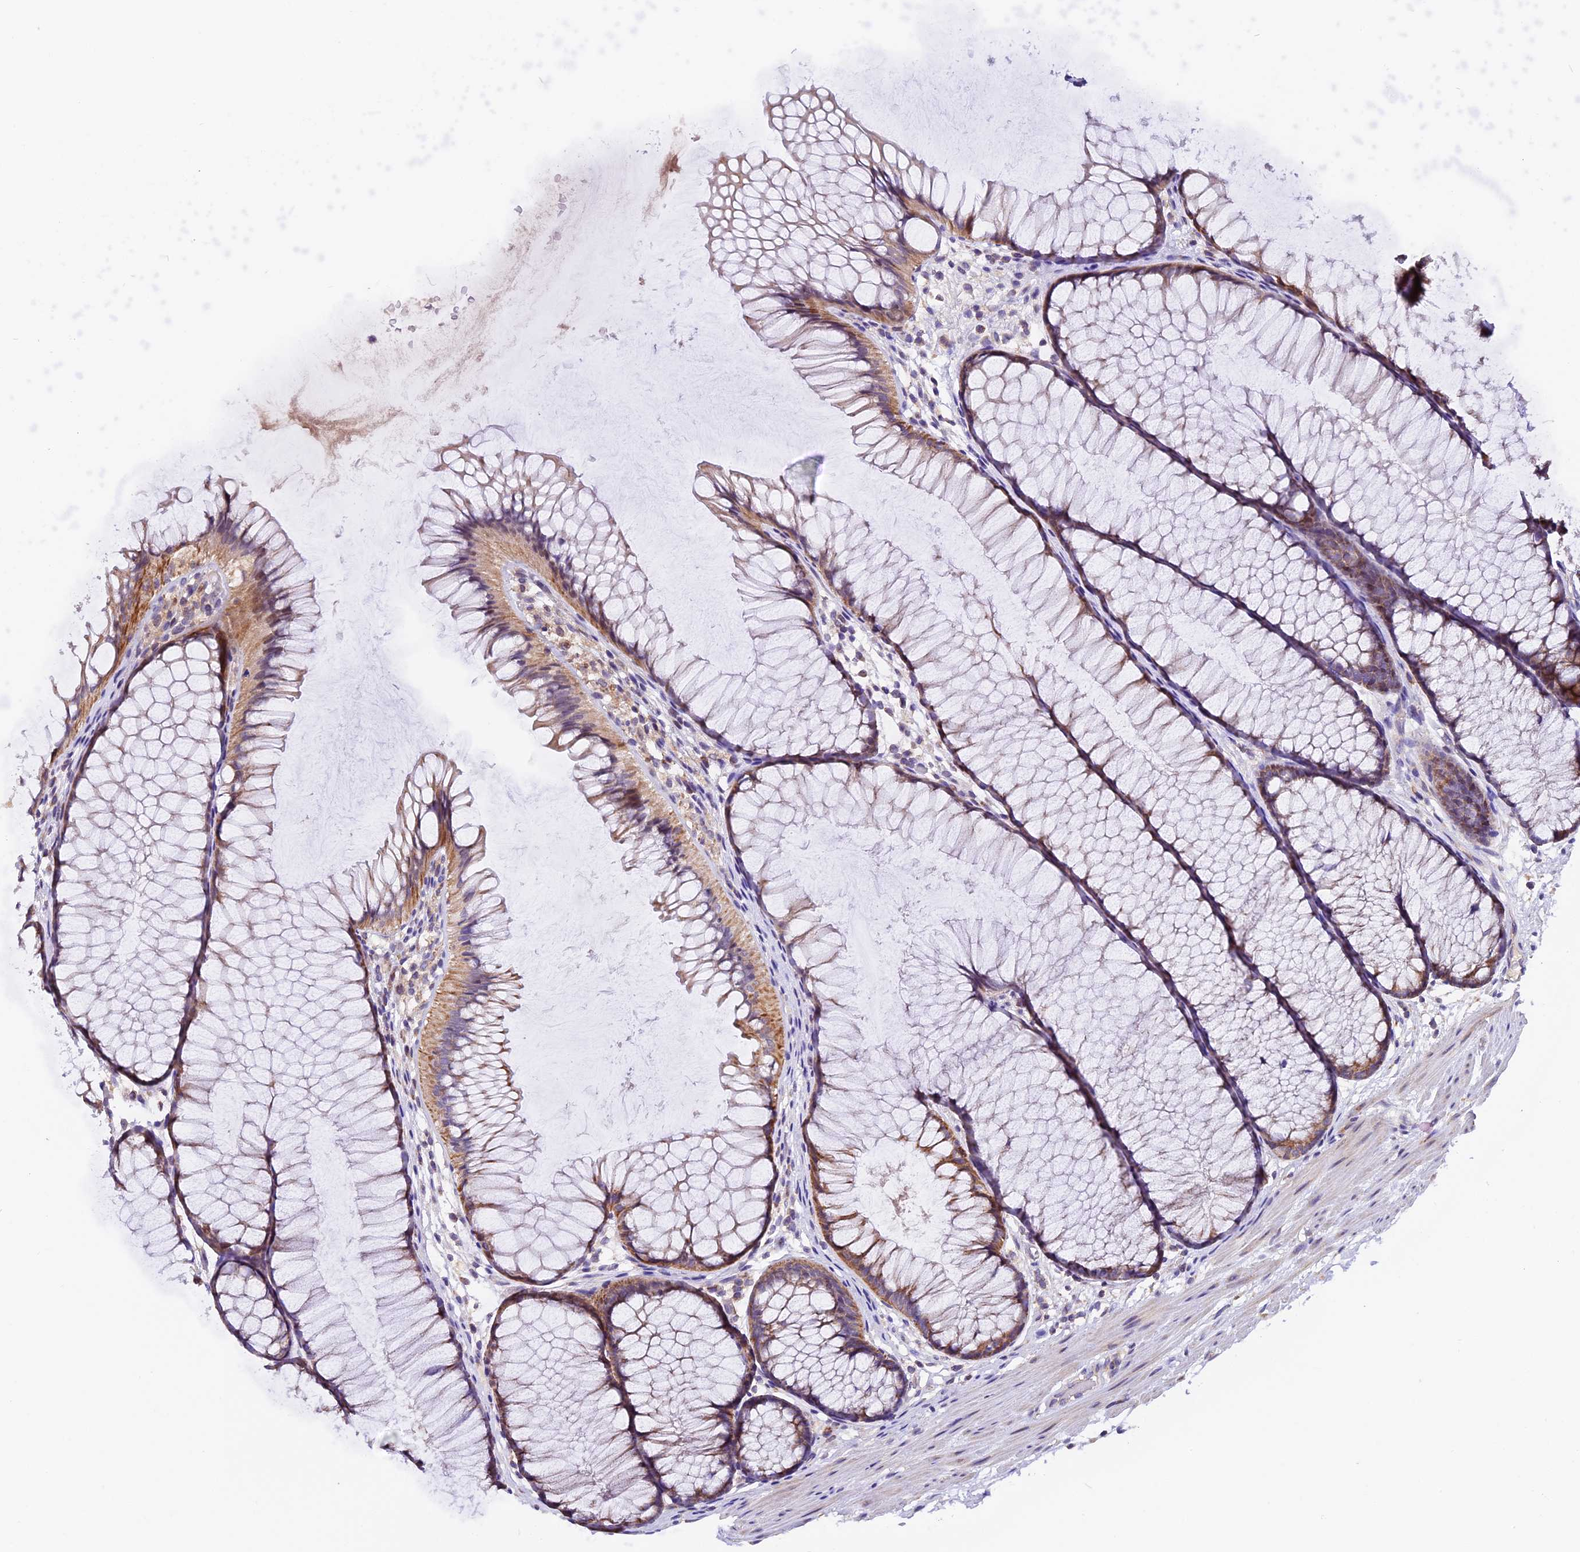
{"staining": {"intensity": "negative", "quantity": "none", "location": "none"}, "tissue": "colon", "cell_type": "Endothelial cells", "image_type": "normal", "snomed": [{"axis": "morphology", "description": "Normal tissue, NOS"}, {"axis": "topography", "description": "Colon"}], "caption": "High power microscopy image of an IHC photomicrograph of normal colon, revealing no significant staining in endothelial cells.", "gene": "DDX28", "patient": {"sex": "female", "age": 82}}